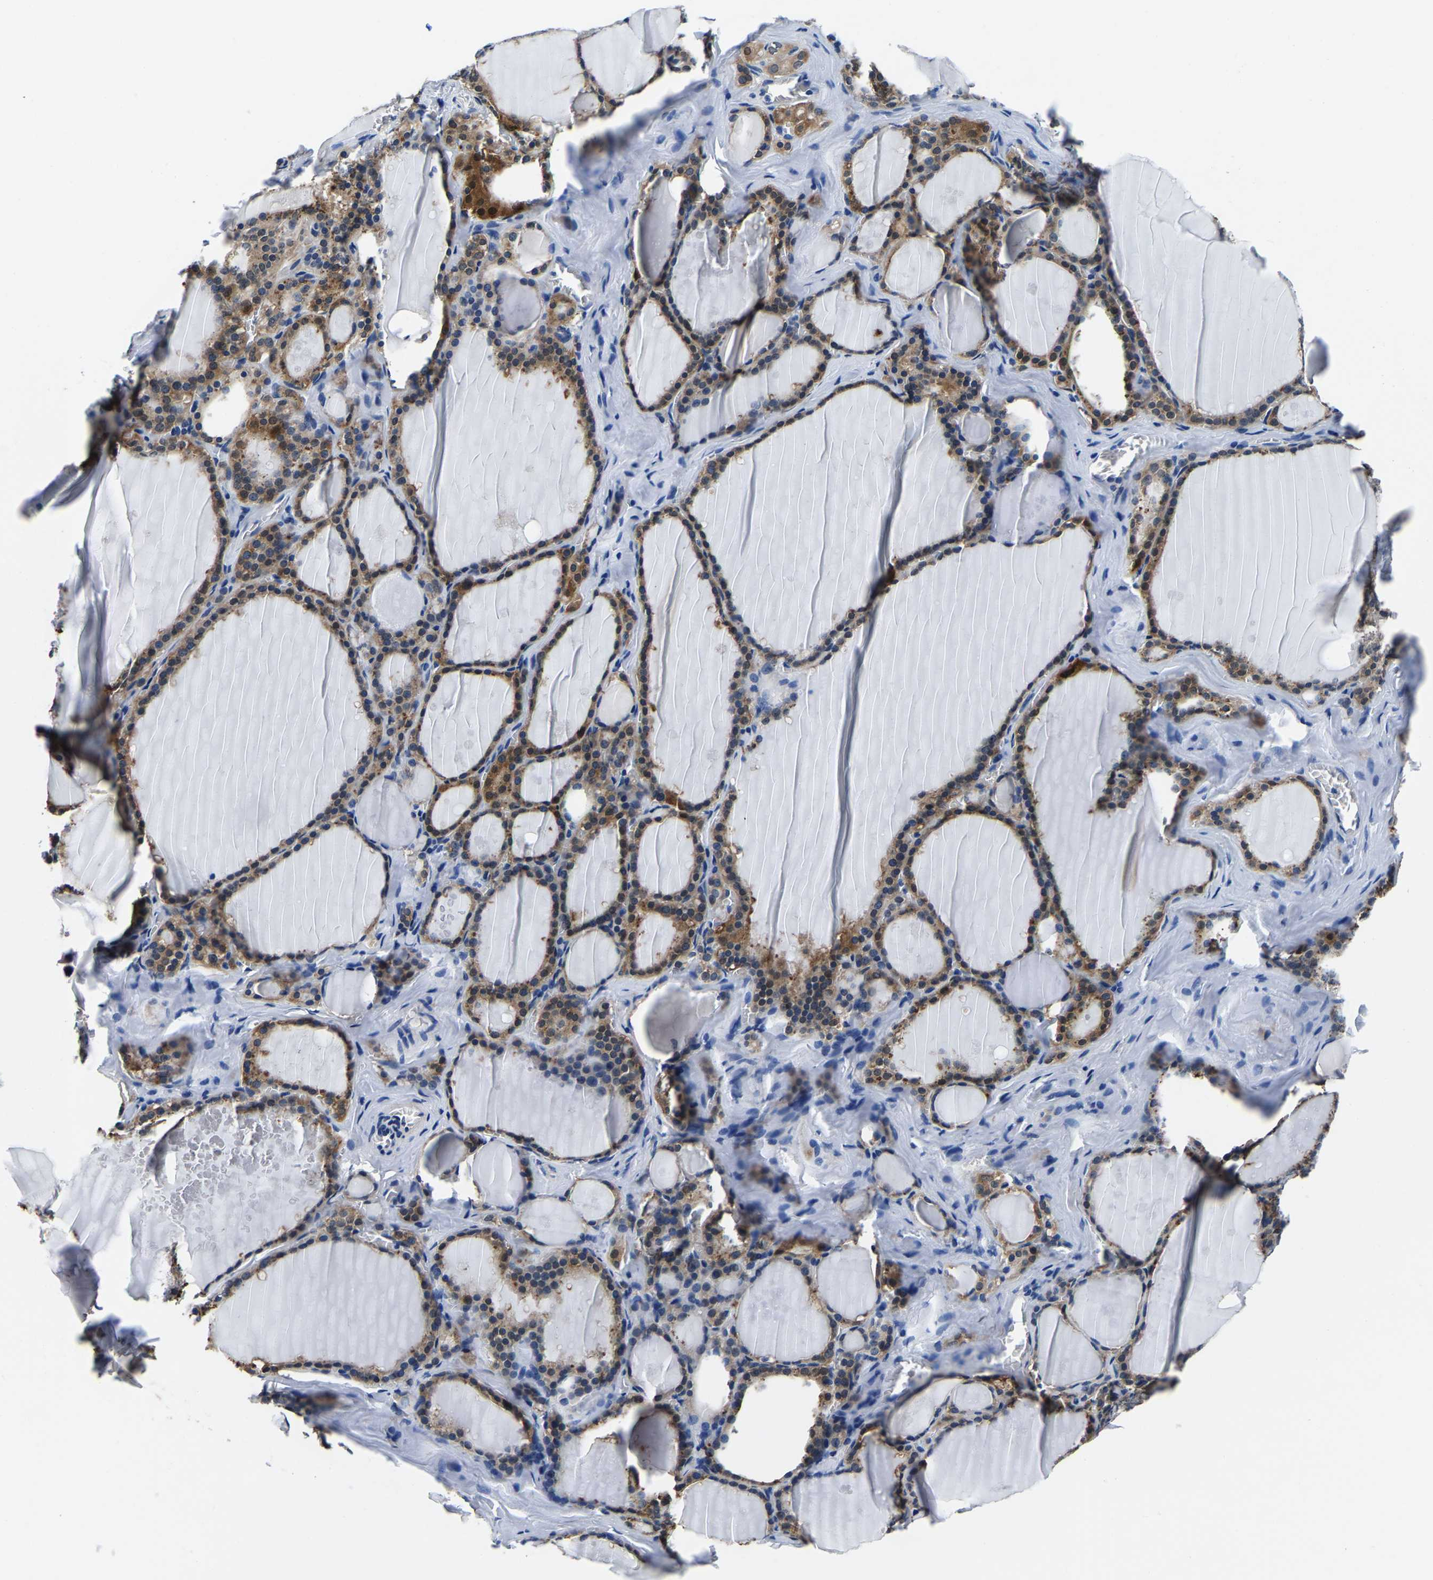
{"staining": {"intensity": "moderate", "quantity": ">75%", "location": "cytoplasmic/membranous"}, "tissue": "thyroid gland", "cell_type": "Glandular cells", "image_type": "normal", "snomed": [{"axis": "morphology", "description": "Normal tissue, NOS"}, {"axis": "topography", "description": "Thyroid gland"}], "caption": "Glandular cells demonstrate moderate cytoplasmic/membranous positivity in approximately >75% of cells in normal thyroid gland. (brown staining indicates protein expression, while blue staining denotes nuclei).", "gene": "ACO1", "patient": {"sex": "male", "age": 56}}